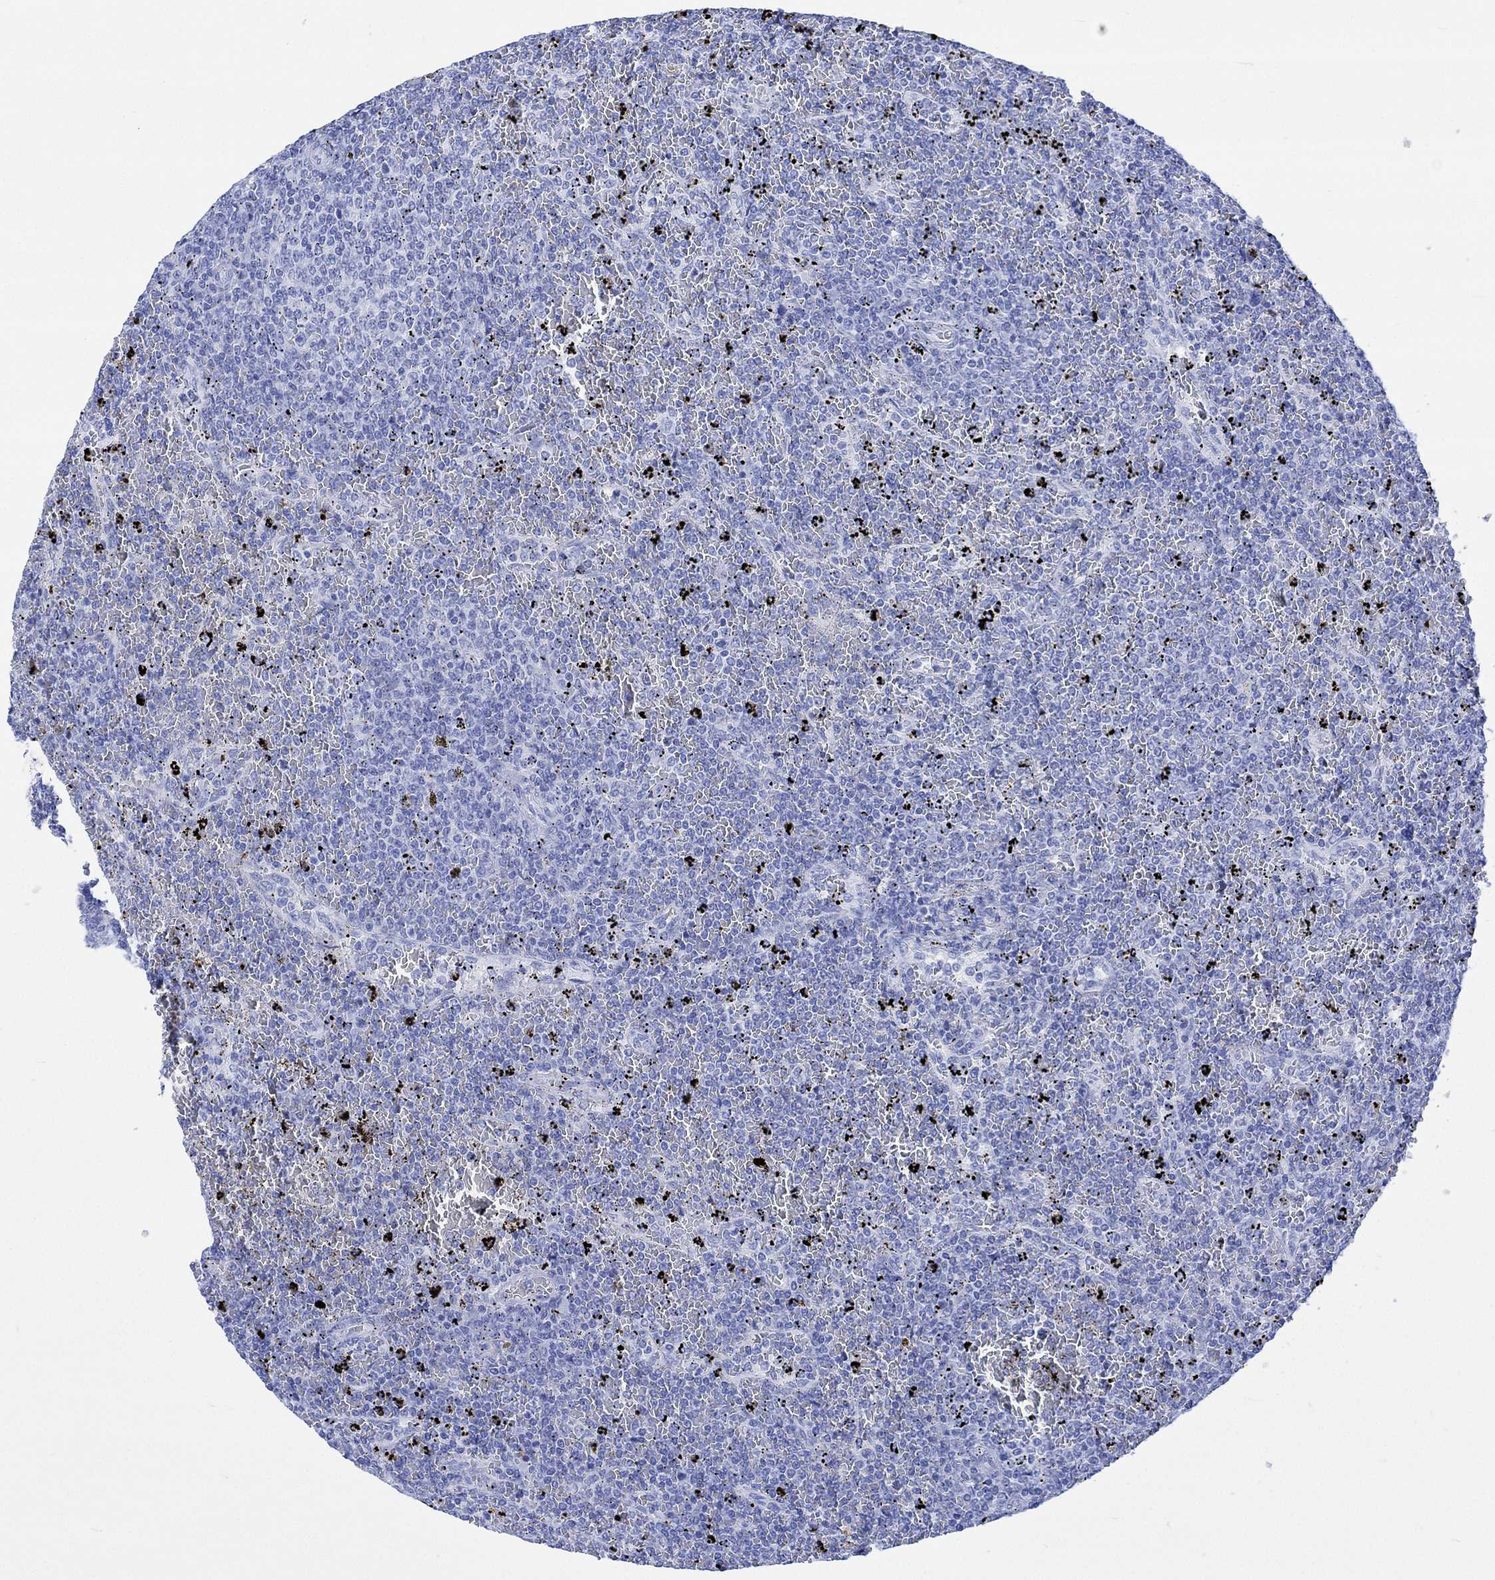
{"staining": {"intensity": "negative", "quantity": "none", "location": "none"}, "tissue": "lymphoma", "cell_type": "Tumor cells", "image_type": "cancer", "snomed": [{"axis": "morphology", "description": "Malignant lymphoma, non-Hodgkin's type, Low grade"}, {"axis": "topography", "description": "Spleen"}], "caption": "IHC of human low-grade malignant lymphoma, non-Hodgkin's type exhibits no staining in tumor cells.", "gene": "CELF4", "patient": {"sex": "female", "age": 77}}